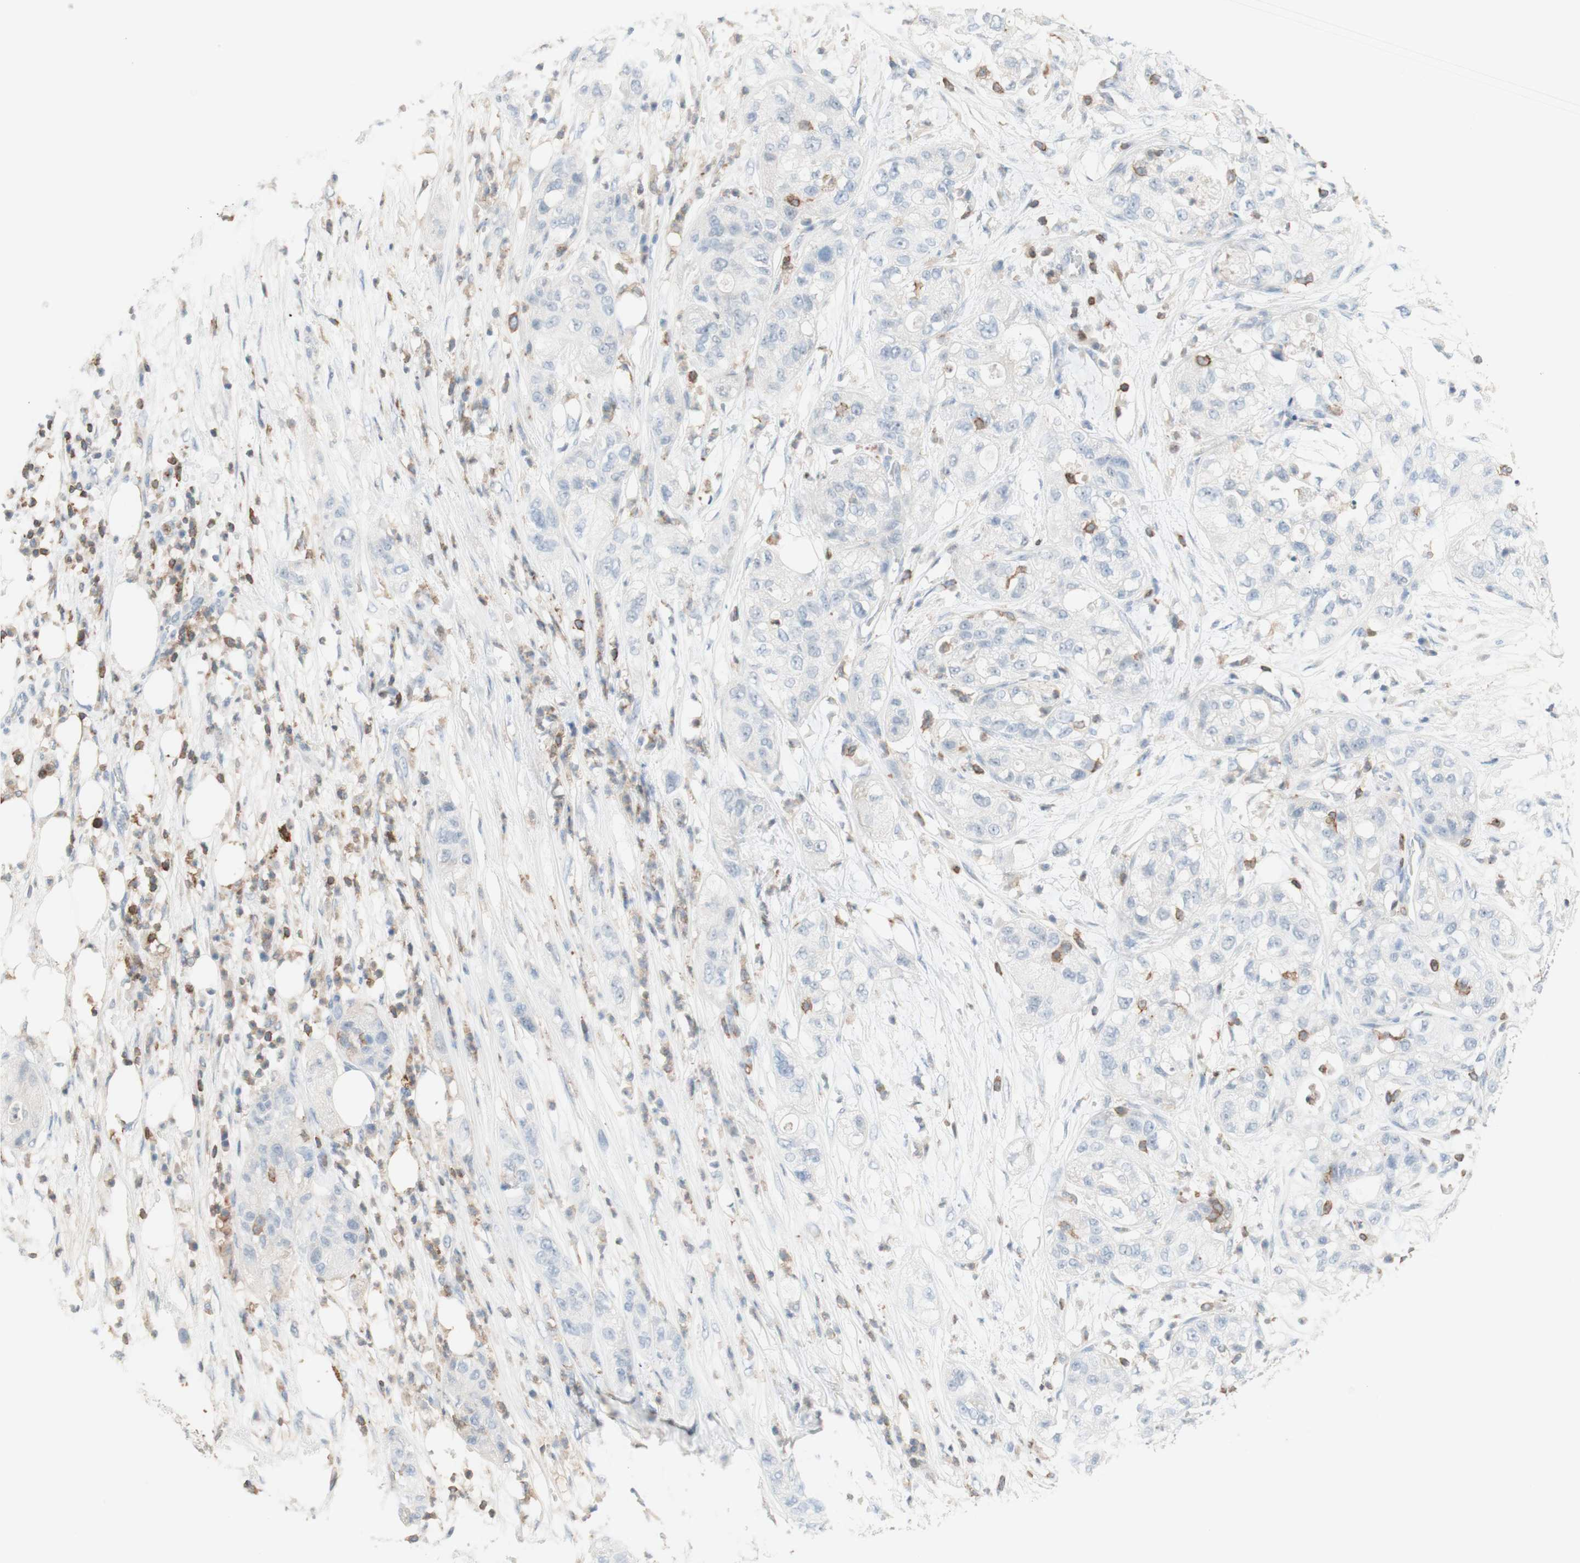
{"staining": {"intensity": "negative", "quantity": "none", "location": "none"}, "tissue": "pancreatic cancer", "cell_type": "Tumor cells", "image_type": "cancer", "snomed": [{"axis": "morphology", "description": "Adenocarcinoma, NOS"}, {"axis": "topography", "description": "Pancreas"}], "caption": "There is no significant expression in tumor cells of adenocarcinoma (pancreatic). (Stains: DAB (3,3'-diaminobenzidine) immunohistochemistry (IHC) with hematoxylin counter stain, Microscopy: brightfield microscopy at high magnification).", "gene": "SPINK6", "patient": {"sex": "female", "age": 78}}